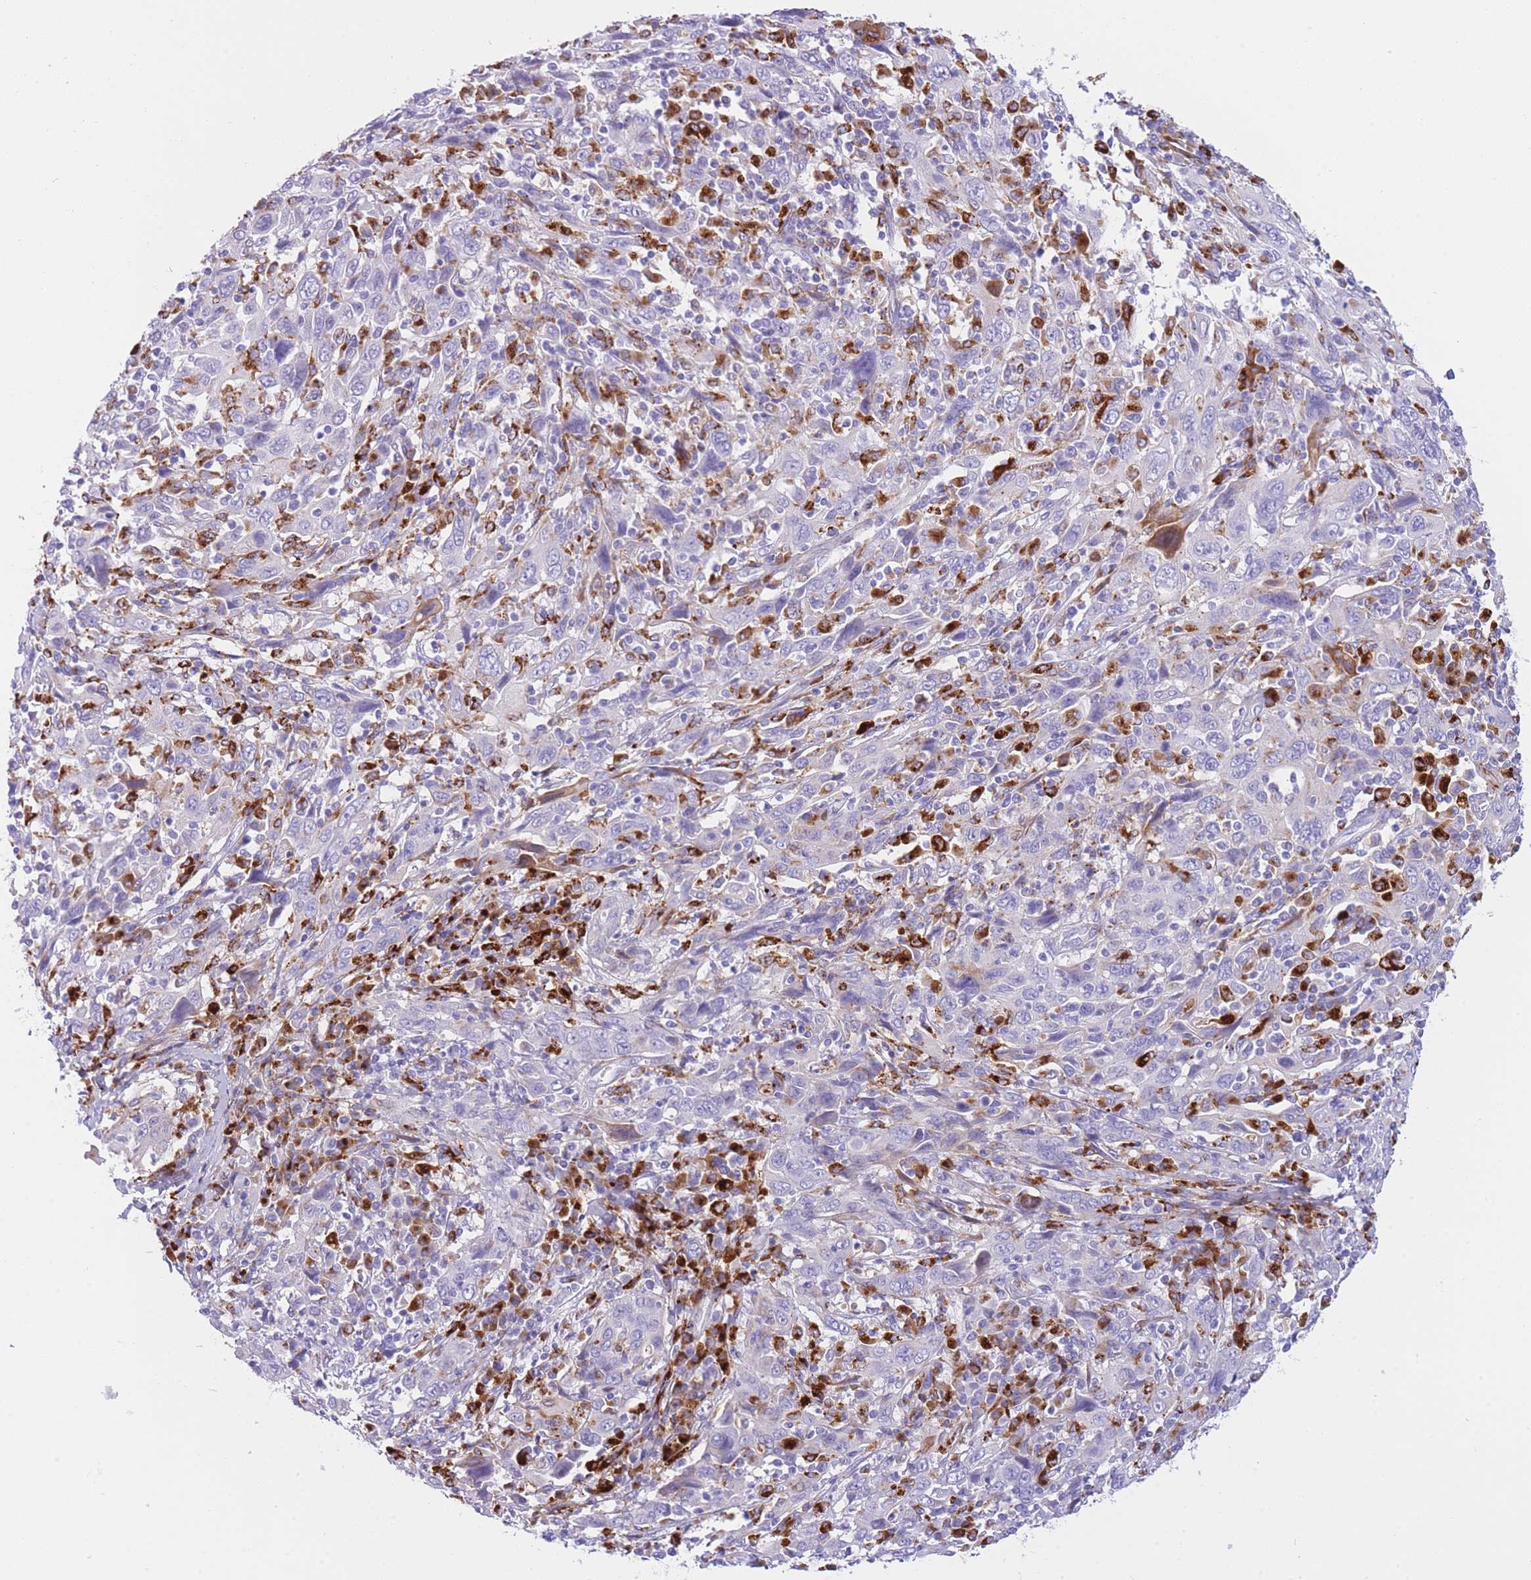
{"staining": {"intensity": "negative", "quantity": "none", "location": "none"}, "tissue": "cervical cancer", "cell_type": "Tumor cells", "image_type": "cancer", "snomed": [{"axis": "morphology", "description": "Squamous cell carcinoma, NOS"}, {"axis": "topography", "description": "Cervix"}], "caption": "Immunohistochemical staining of human cervical squamous cell carcinoma reveals no significant positivity in tumor cells. Brightfield microscopy of immunohistochemistry stained with DAB (brown) and hematoxylin (blue), captured at high magnification.", "gene": "PLBD1", "patient": {"sex": "female", "age": 46}}